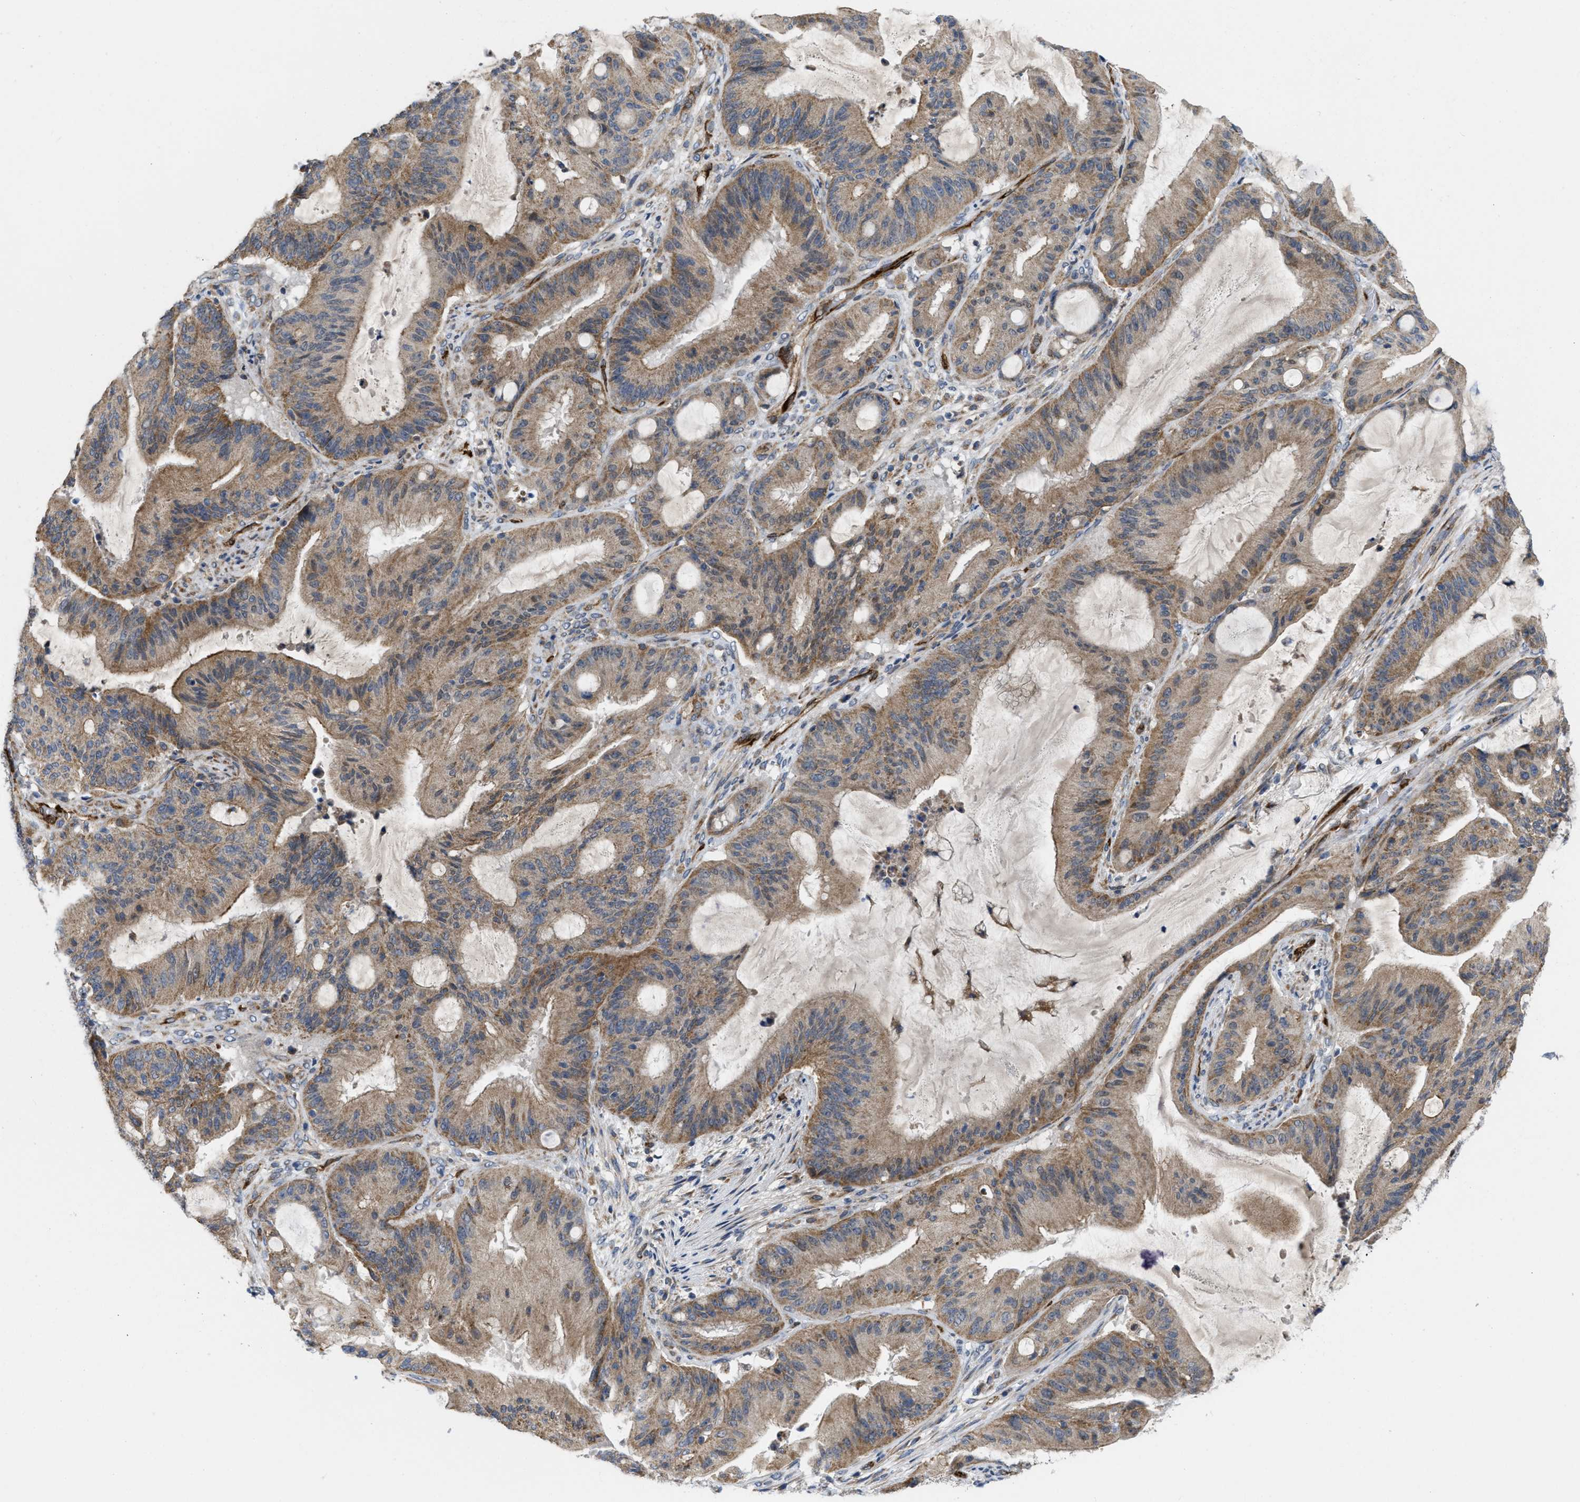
{"staining": {"intensity": "moderate", "quantity": ">75%", "location": "cytoplasmic/membranous"}, "tissue": "liver cancer", "cell_type": "Tumor cells", "image_type": "cancer", "snomed": [{"axis": "morphology", "description": "Normal tissue, NOS"}, {"axis": "morphology", "description": "Cholangiocarcinoma"}, {"axis": "topography", "description": "Liver"}, {"axis": "topography", "description": "Peripheral nerve tissue"}], "caption": "Immunohistochemical staining of liver cancer exhibits medium levels of moderate cytoplasmic/membranous protein staining in approximately >75% of tumor cells. Using DAB (3,3'-diaminobenzidine) (brown) and hematoxylin (blue) stains, captured at high magnification using brightfield microscopy.", "gene": "EOGT", "patient": {"sex": "female", "age": 73}}